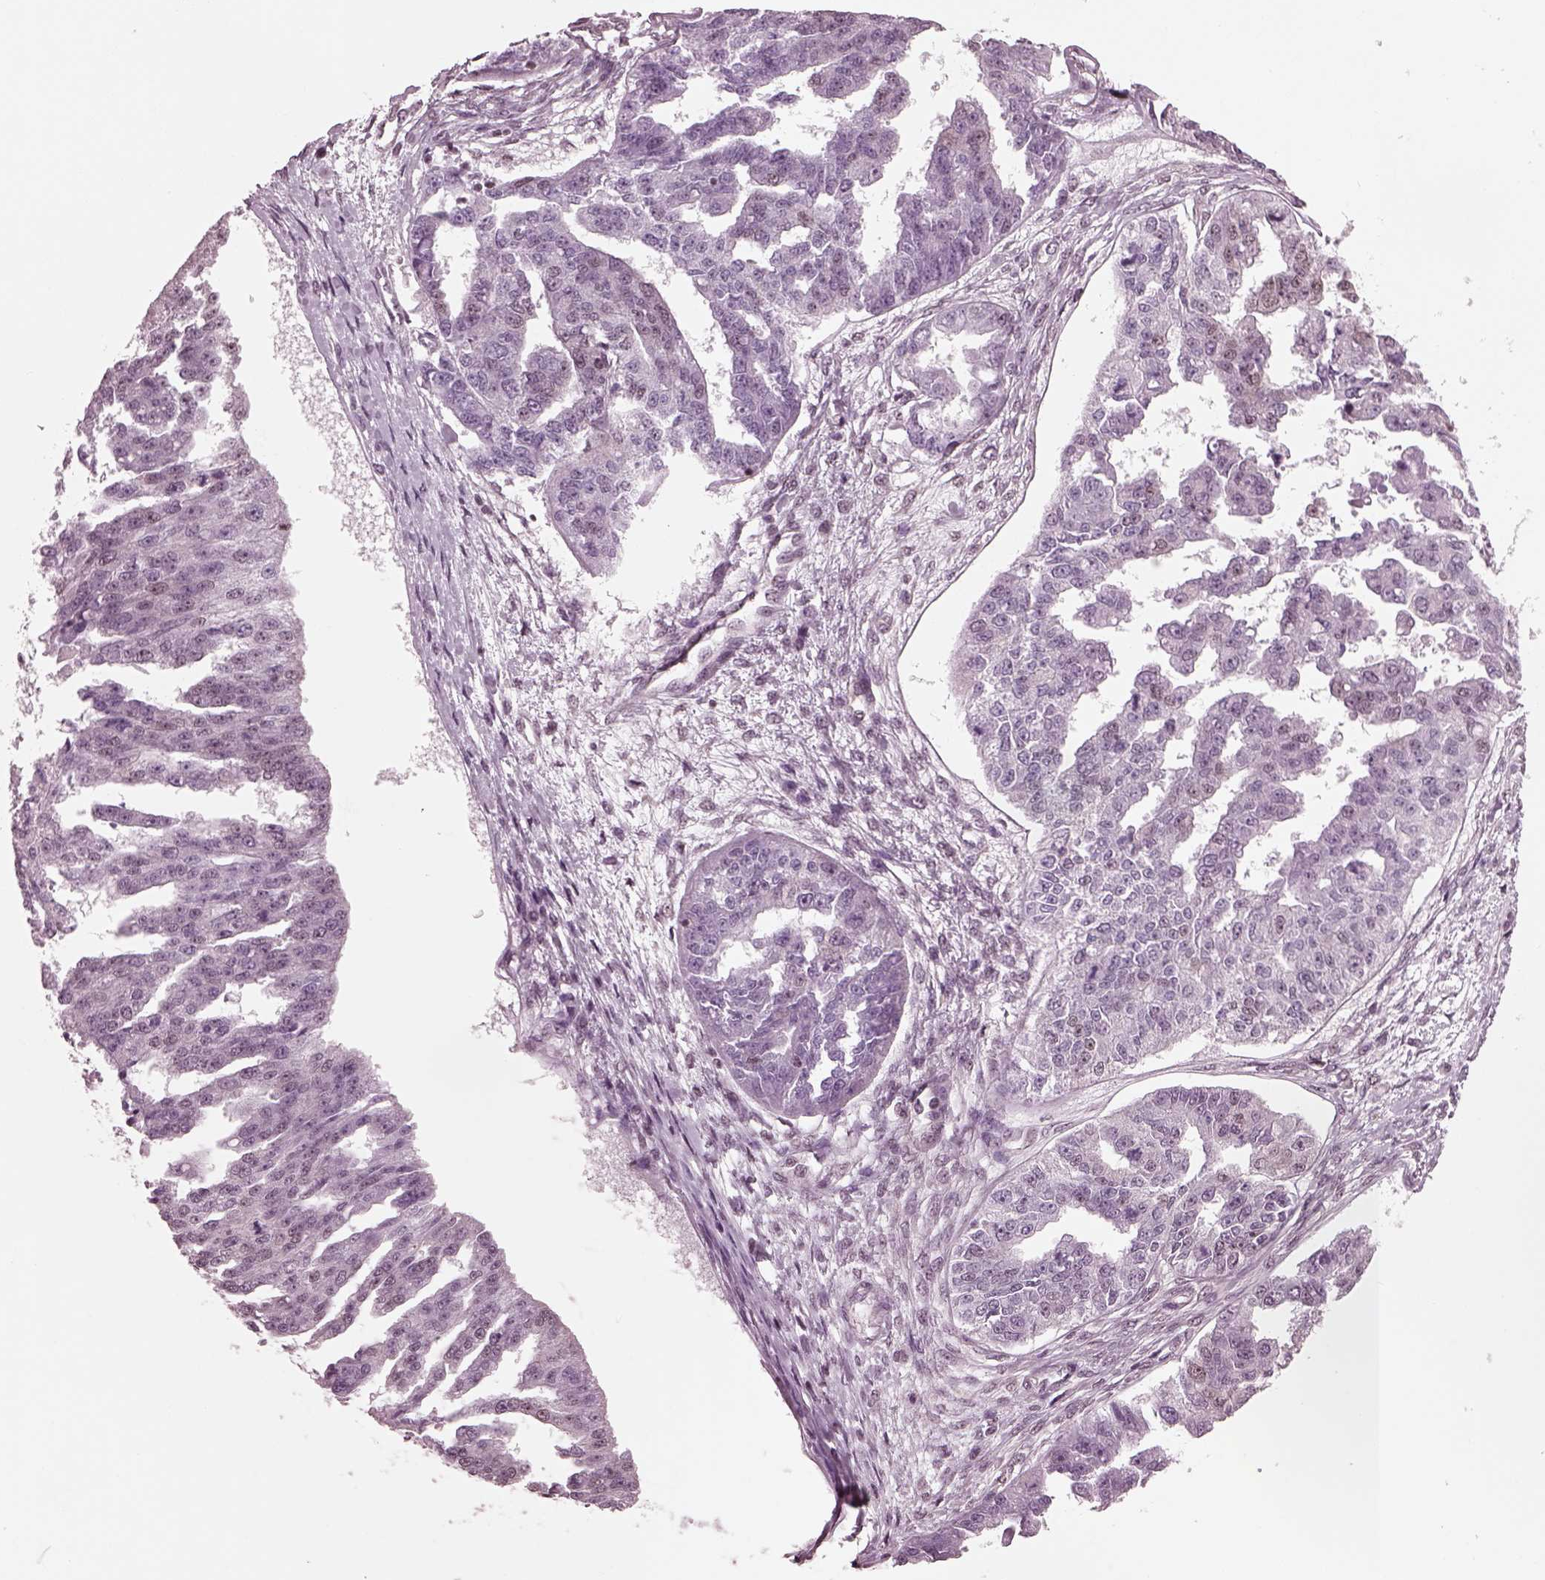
{"staining": {"intensity": "negative", "quantity": "none", "location": "none"}, "tissue": "ovarian cancer", "cell_type": "Tumor cells", "image_type": "cancer", "snomed": [{"axis": "morphology", "description": "Cystadenocarcinoma, serous, NOS"}, {"axis": "topography", "description": "Ovary"}], "caption": "This is an IHC histopathology image of human serous cystadenocarcinoma (ovarian). There is no staining in tumor cells.", "gene": "RUVBL2", "patient": {"sex": "female", "age": 58}}